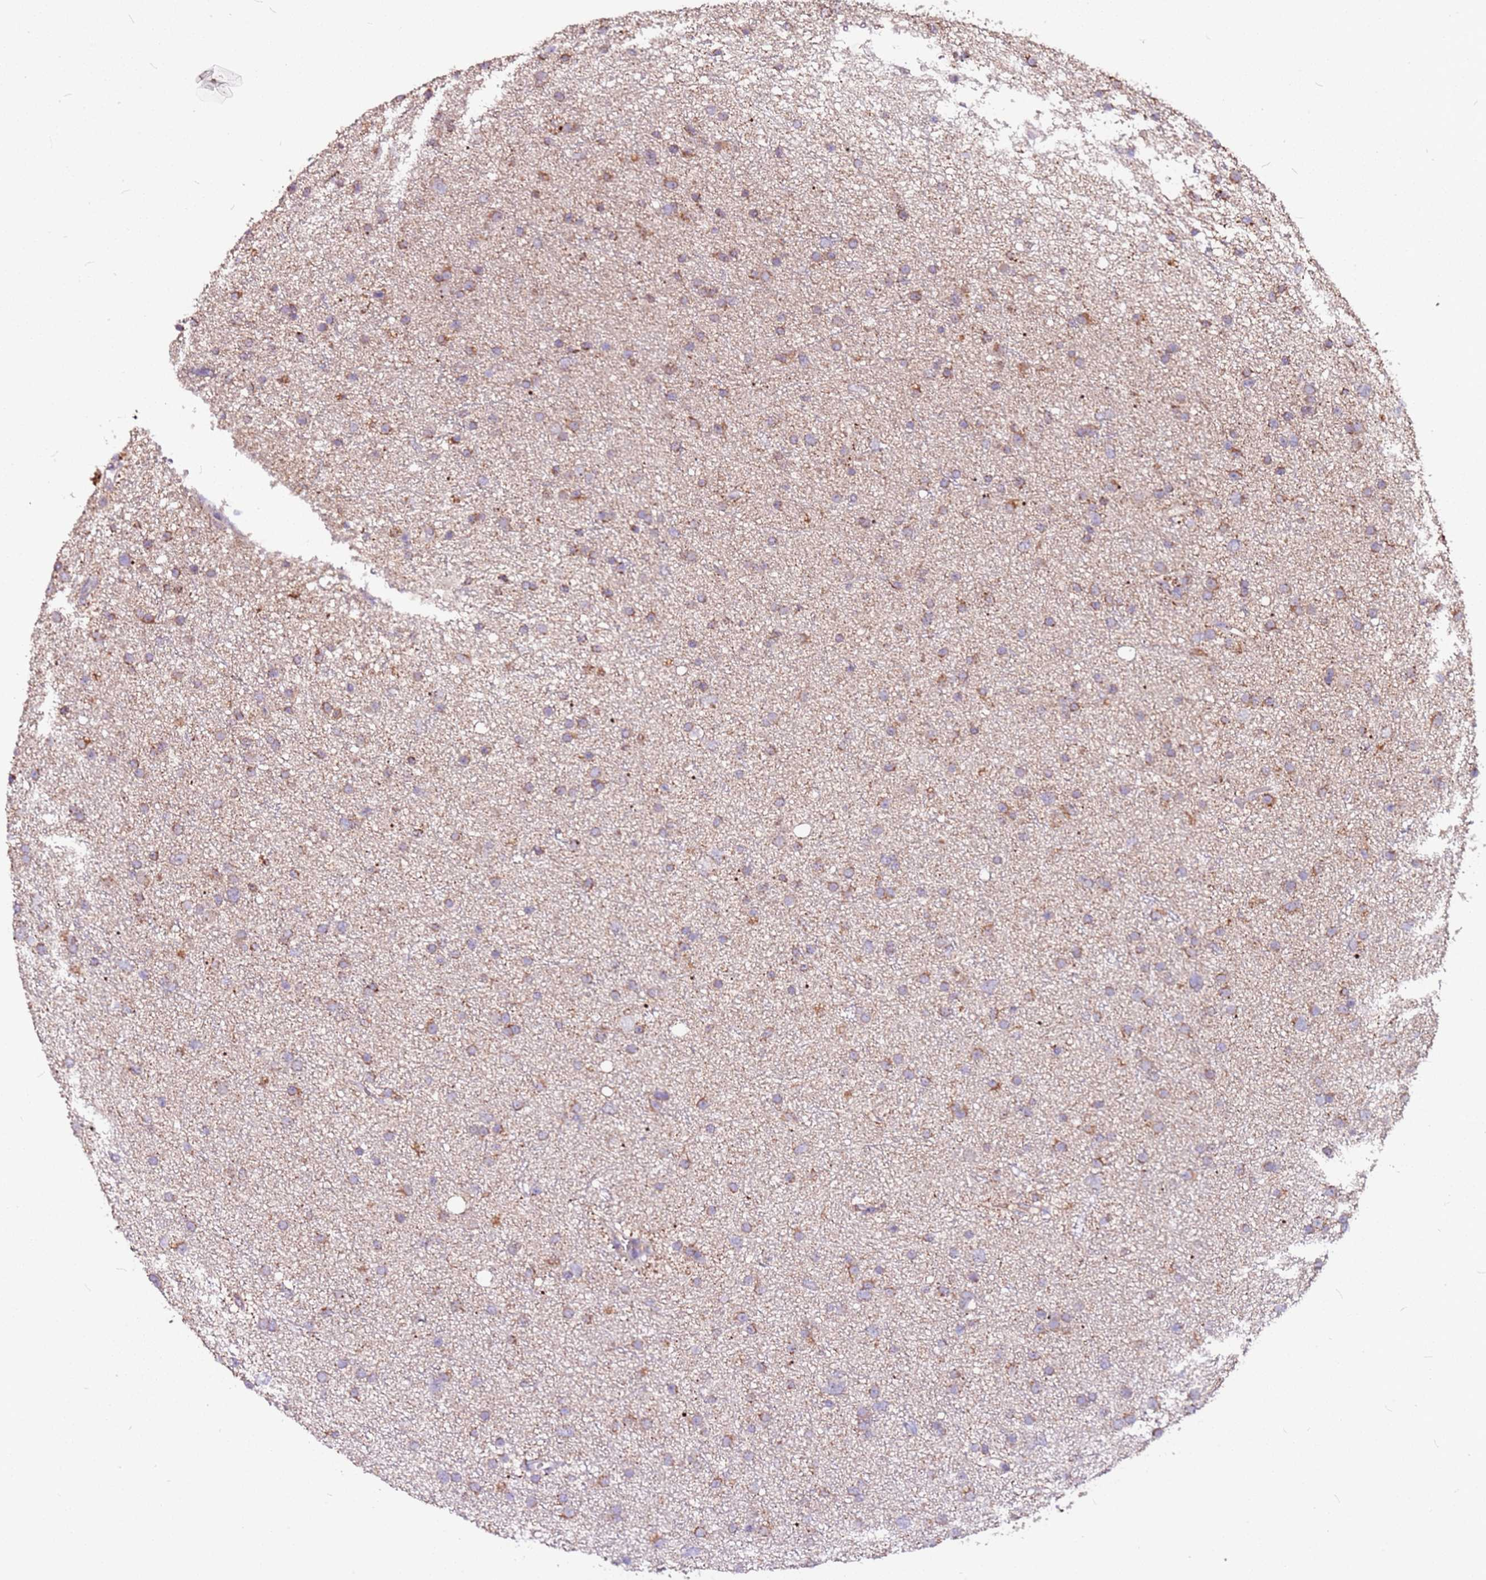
{"staining": {"intensity": "moderate", "quantity": ">75%", "location": "cytoplasmic/membranous"}, "tissue": "glioma", "cell_type": "Tumor cells", "image_type": "cancer", "snomed": [{"axis": "morphology", "description": "Glioma, malignant, Low grade"}, {"axis": "topography", "description": "Cerebral cortex"}], "caption": "A photomicrograph of human malignant glioma (low-grade) stained for a protein demonstrates moderate cytoplasmic/membranous brown staining in tumor cells. The staining was performed using DAB (3,3'-diaminobenzidine) to visualize the protein expression in brown, while the nuclei were stained in blue with hematoxylin (Magnification: 20x).", "gene": "DCDC2C", "patient": {"sex": "female", "age": 39}}